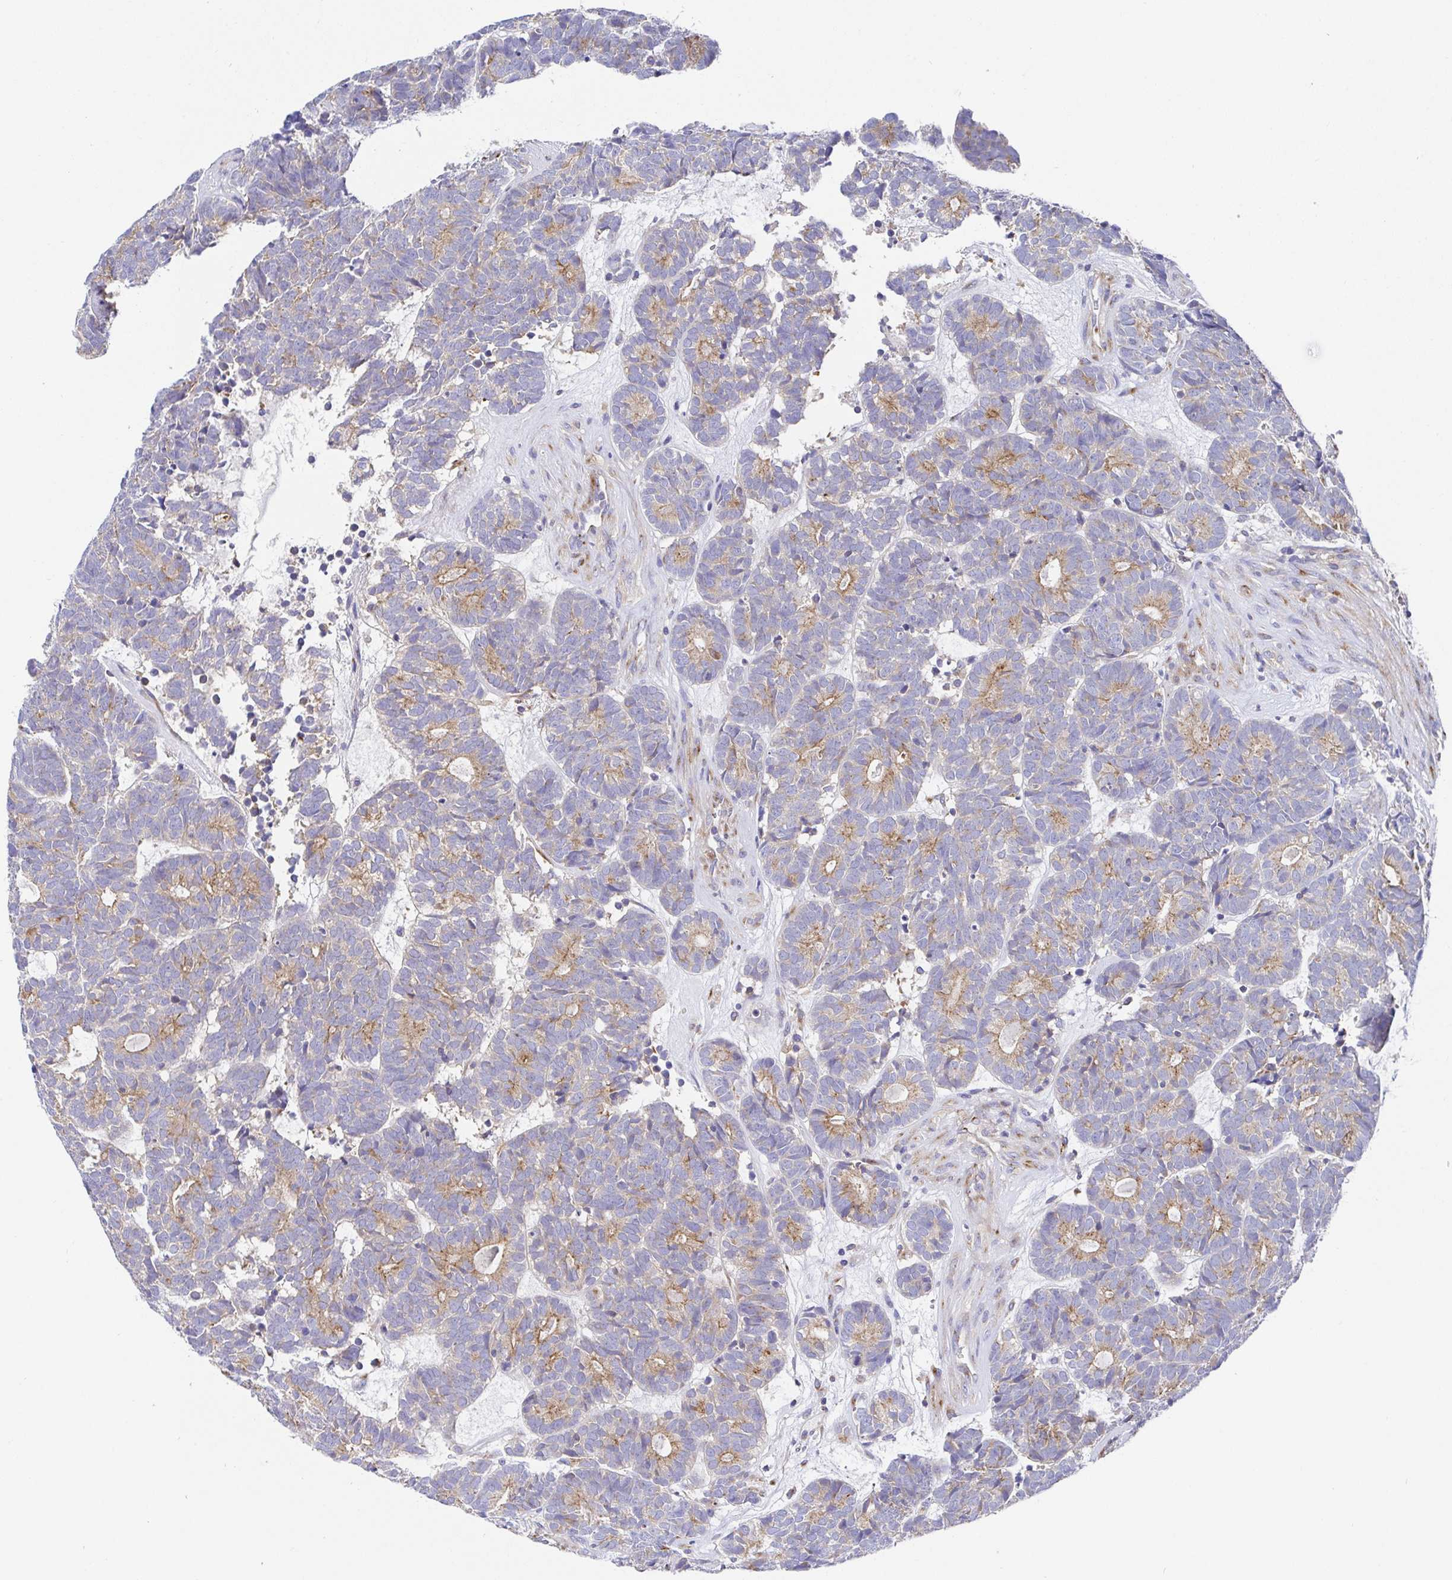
{"staining": {"intensity": "moderate", "quantity": "25%-75%", "location": "cytoplasmic/membranous"}, "tissue": "head and neck cancer", "cell_type": "Tumor cells", "image_type": "cancer", "snomed": [{"axis": "morphology", "description": "Adenocarcinoma, NOS"}, {"axis": "topography", "description": "Head-Neck"}], "caption": "An immunohistochemistry histopathology image of neoplastic tissue is shown. Protein staining in brown labels moderate cytoplasmic/membranous positivity in adenocarcinoma (head and neck) within tumor cells.", "gene": "GOLGA1", "patient": {"sex": "female", "age": 81}}